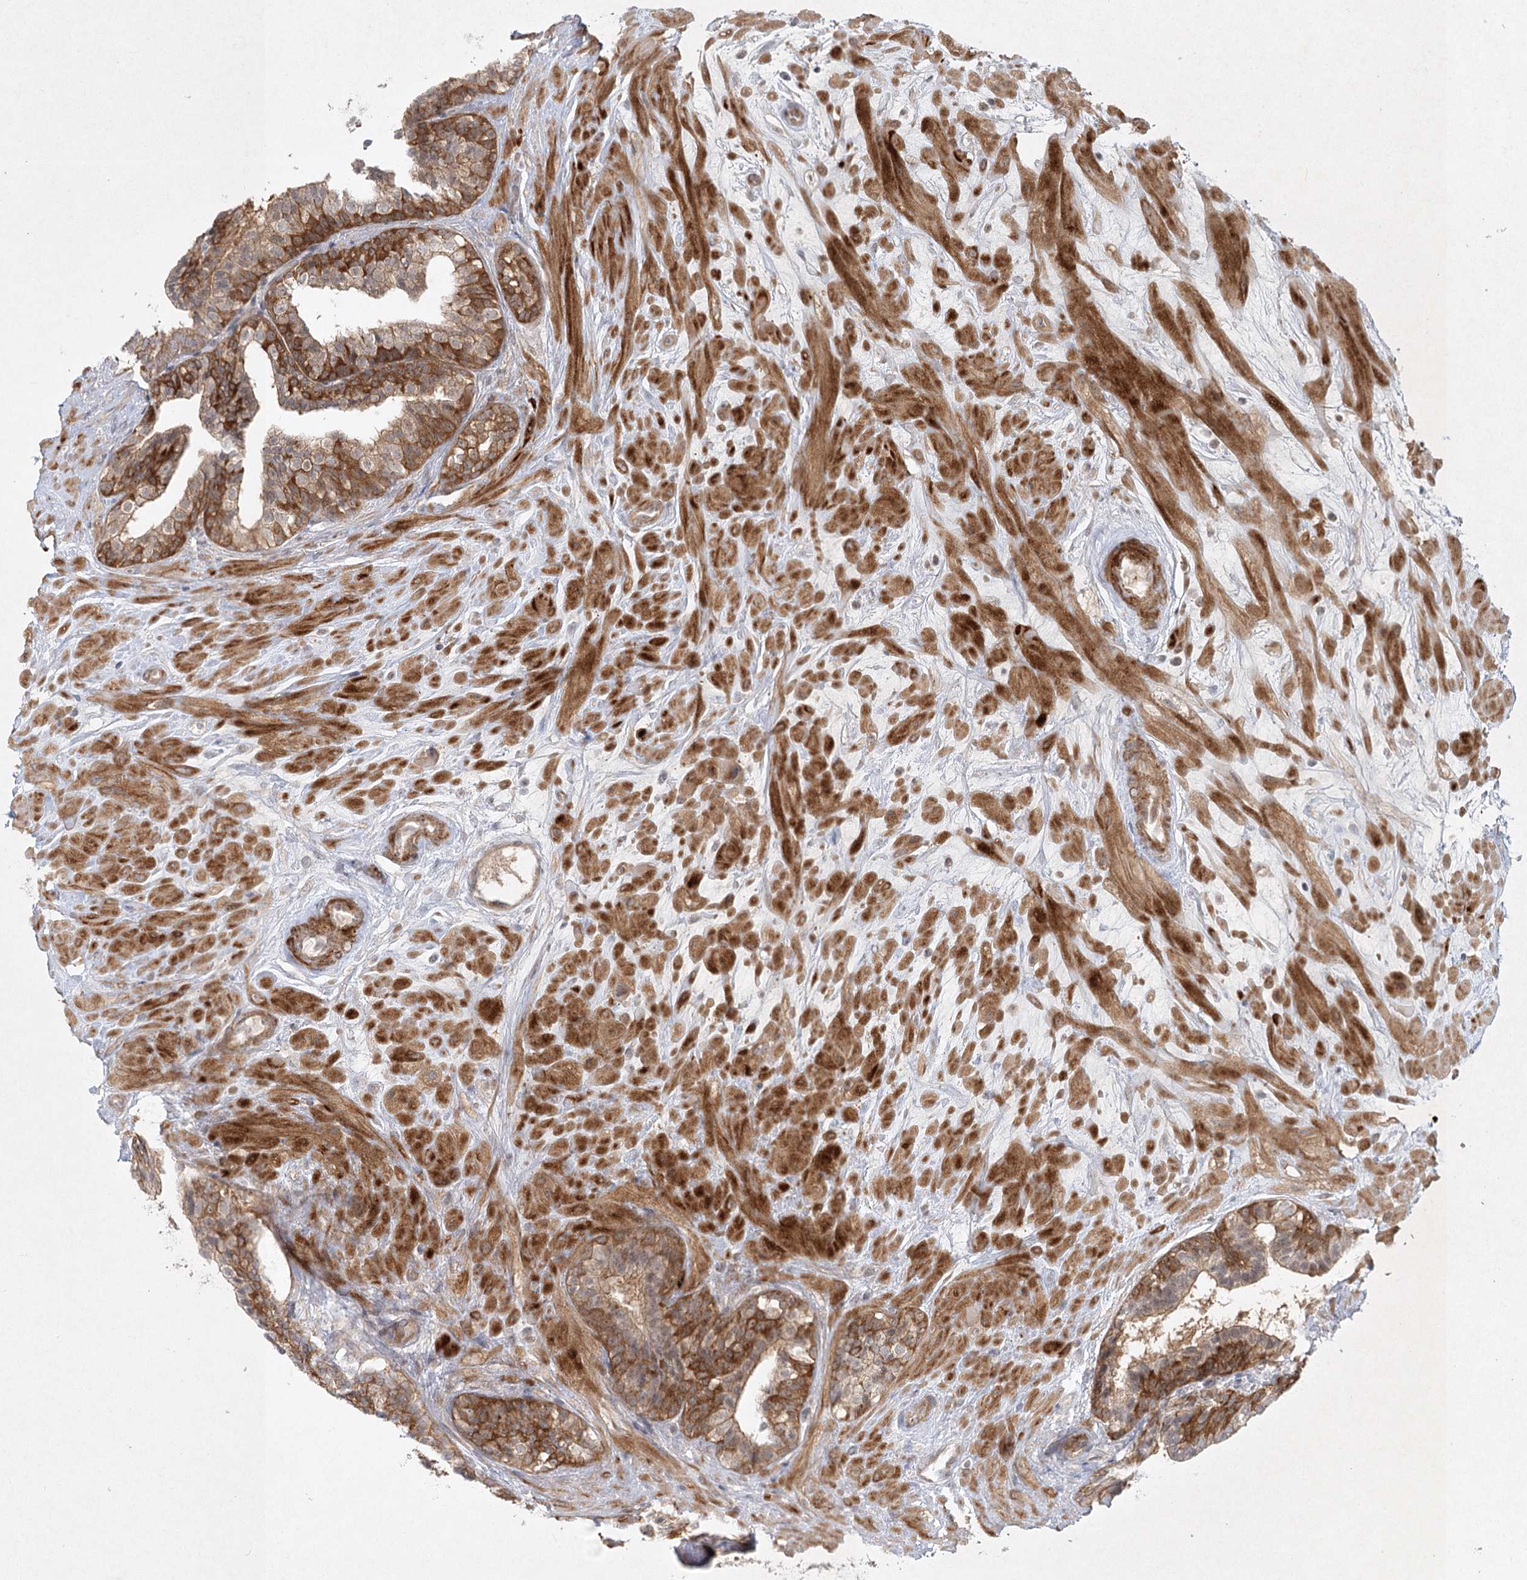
{"staining": {"intensity": "strong", "quantity": "25%-75%", "location": "cytoplasmic/membranous"}, "tissue": "prostate cancer", "cell_type": "Tumor cells", "image_type": "cancer", "snomed": [{"axis": "morphology", "description": "Adenocarcinoma, High grade"}, {"axis": "topography", "description": "Prostate"}], "caption": "Prostate cancer was stained to show a protein in brown. There is high levels of strong cytoplasmic/membranous staining in about 25%-75% of tumor cells. The protein is stained brown, and the nuclei are stained in blue (DAB (3,3'-diaminobenzidine) IHC with brightfield microscopy, high magnification).", "gene": "SH2D3A", "patient": {"sex": "male", "age": 56}}